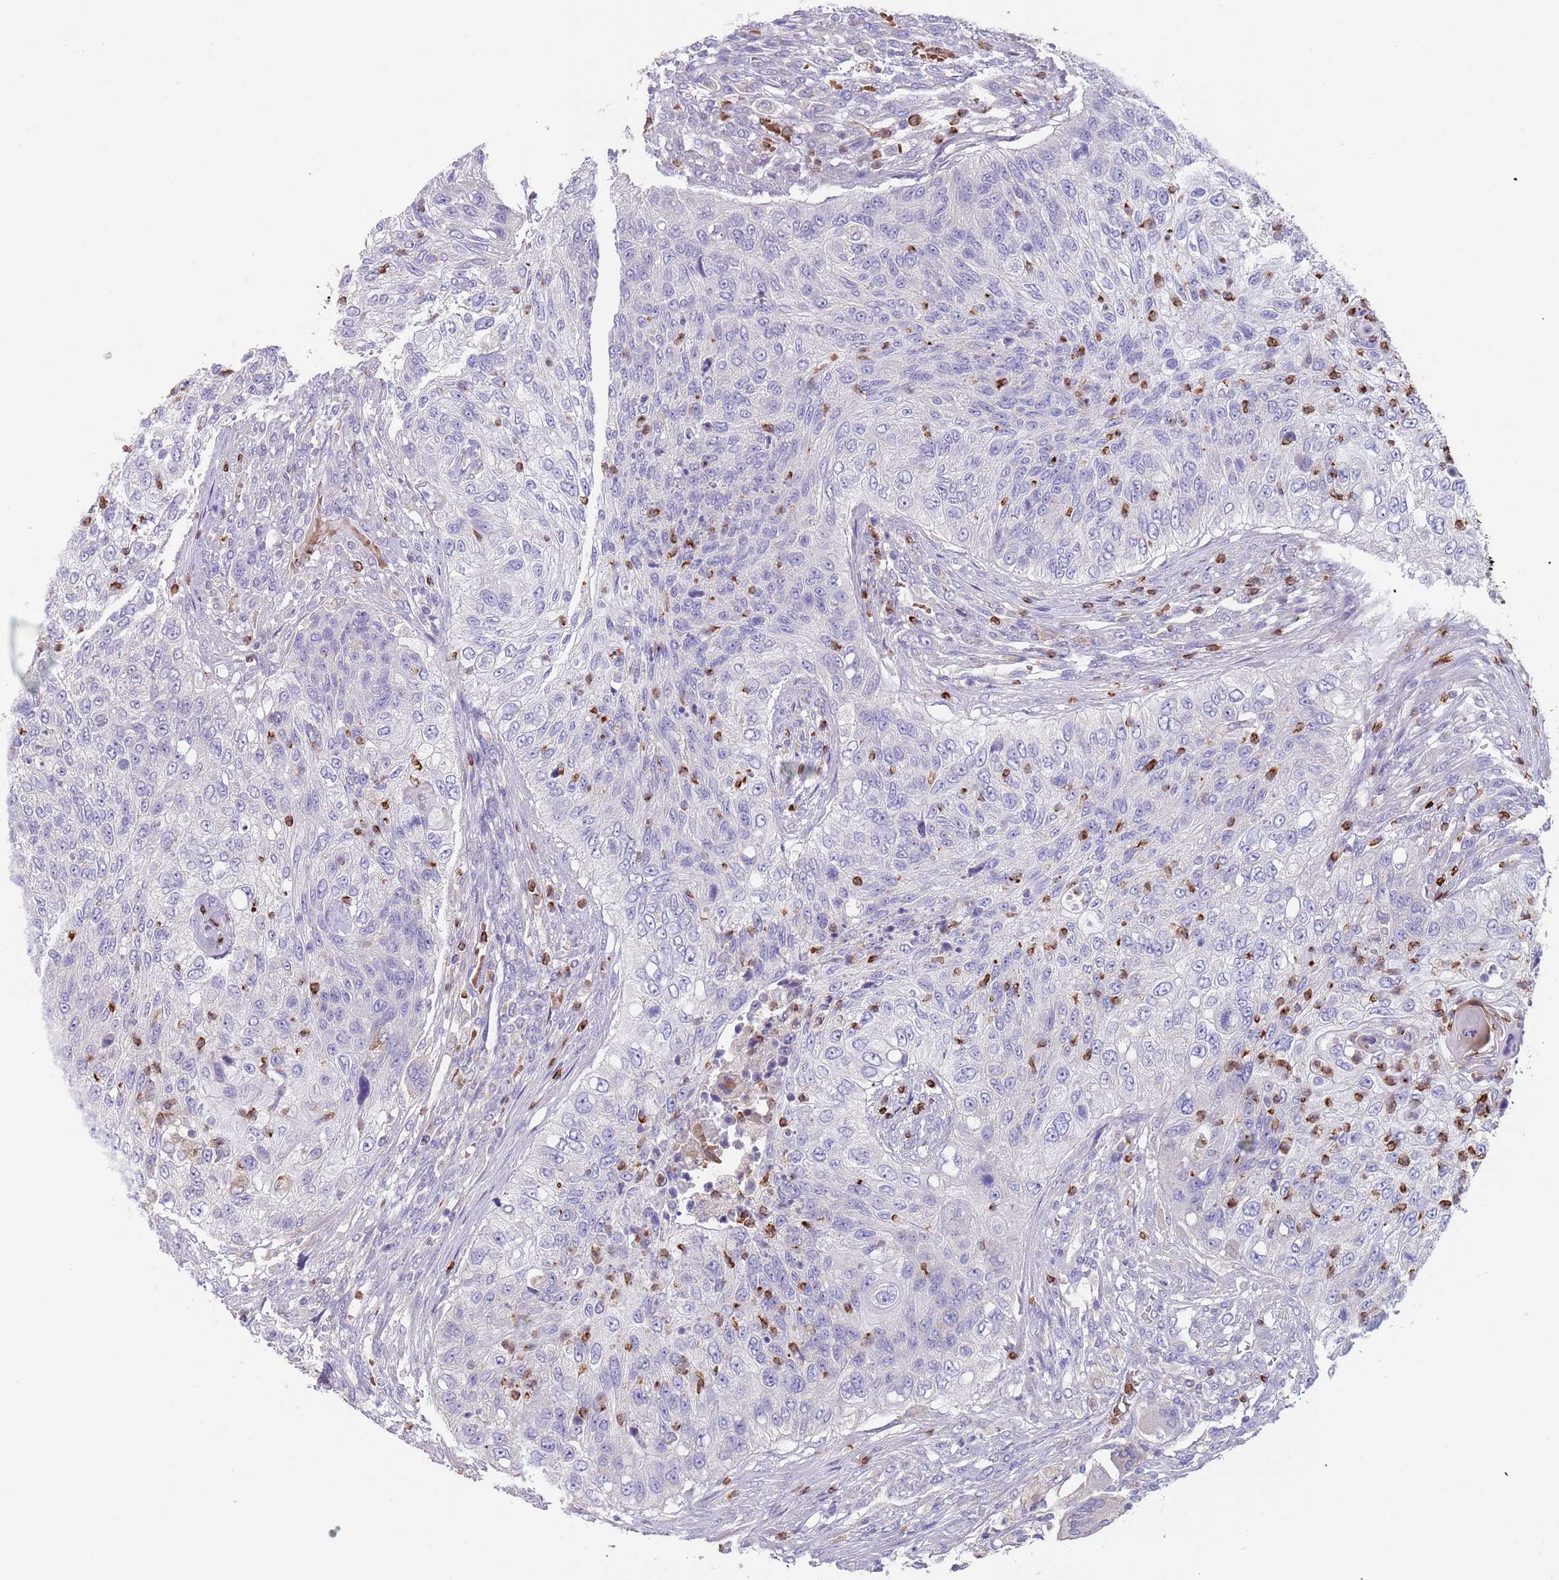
{"staining": {"intensity": "negative", "quantity": "none", "location": "none"}, "tissue": "urothelial cancer", "cell_type": "Tumor cells", "image_type": "cancer", "snomed": [{"axis": "morphology", "description": "Urothelial carcinoma, High grade"}, {"axis": "topography", "description": "Urinary bladder"}], "caption": "This image is of urothelial cancer stained with immunohistochemistry to label a protein in brown with the nuclei are counter-stained blue. There is no expression in tumor cells. (Brightfield microscopy of DAB (3,3'-diaminobenzidine) immunohistochemistry (IHC) at high magnification).", "gene": "TMEM251", "patient": {"sex": "female", "age": 60}}